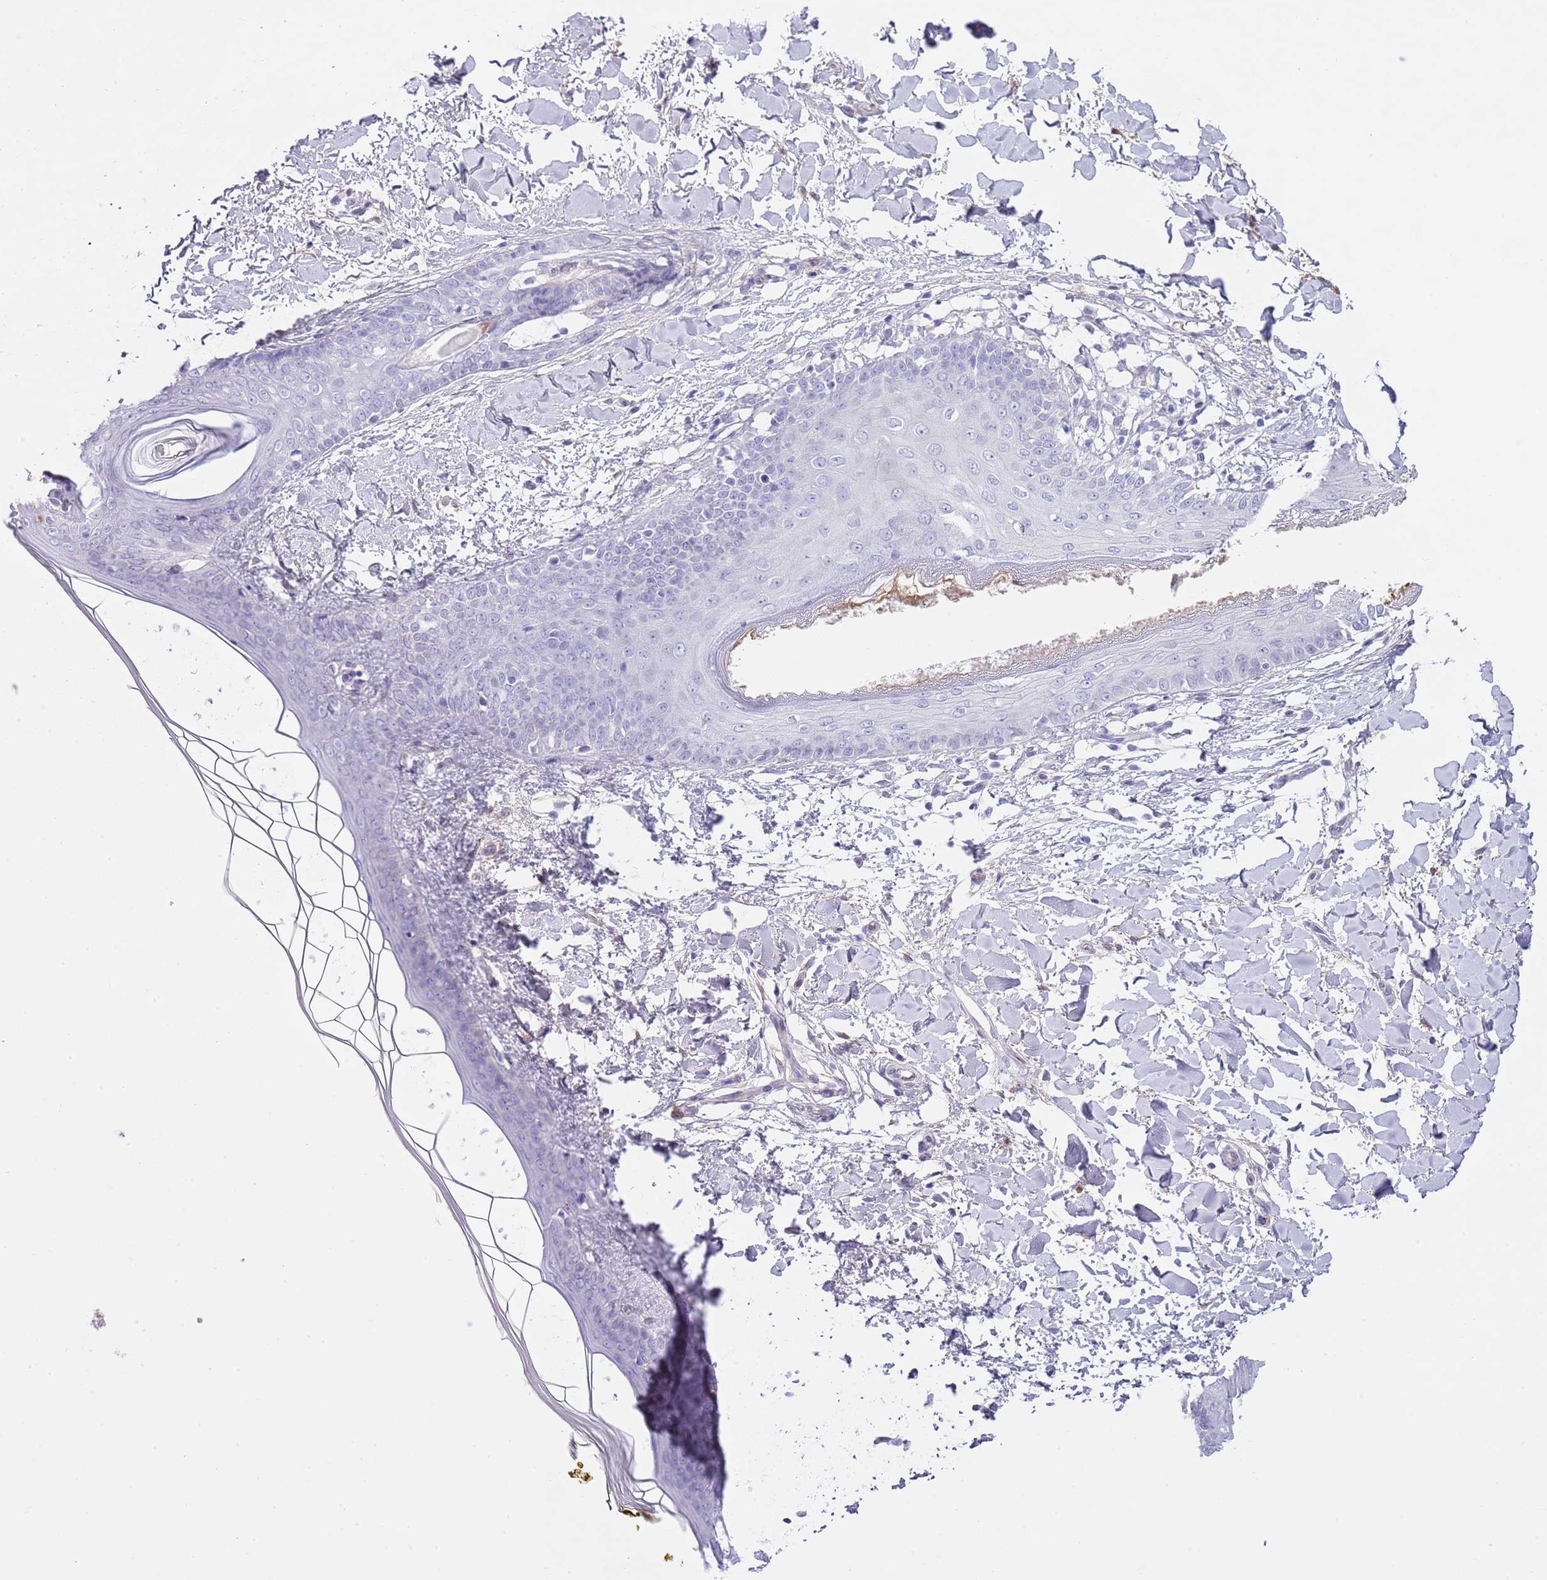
{"staining": {"intensity": "negative", "quantity": "none", "location": "none"}, "tissue": "skin", "cell_type": "Fibroblasts", "image_type": "normal", "snomed": [{"axis": "morphology", "description": "Normal tissue, NOS"}, {"axis": "topography", "description": "Skin"}], "caption": "Immunohistochemical staining of benign human skin exhibits no significant positivity in fibroblasts. (IHC, brightfield microscopy, high magnification).", "gene": "ABHD17C", "patient": {"sex": "female", "age": 34}}